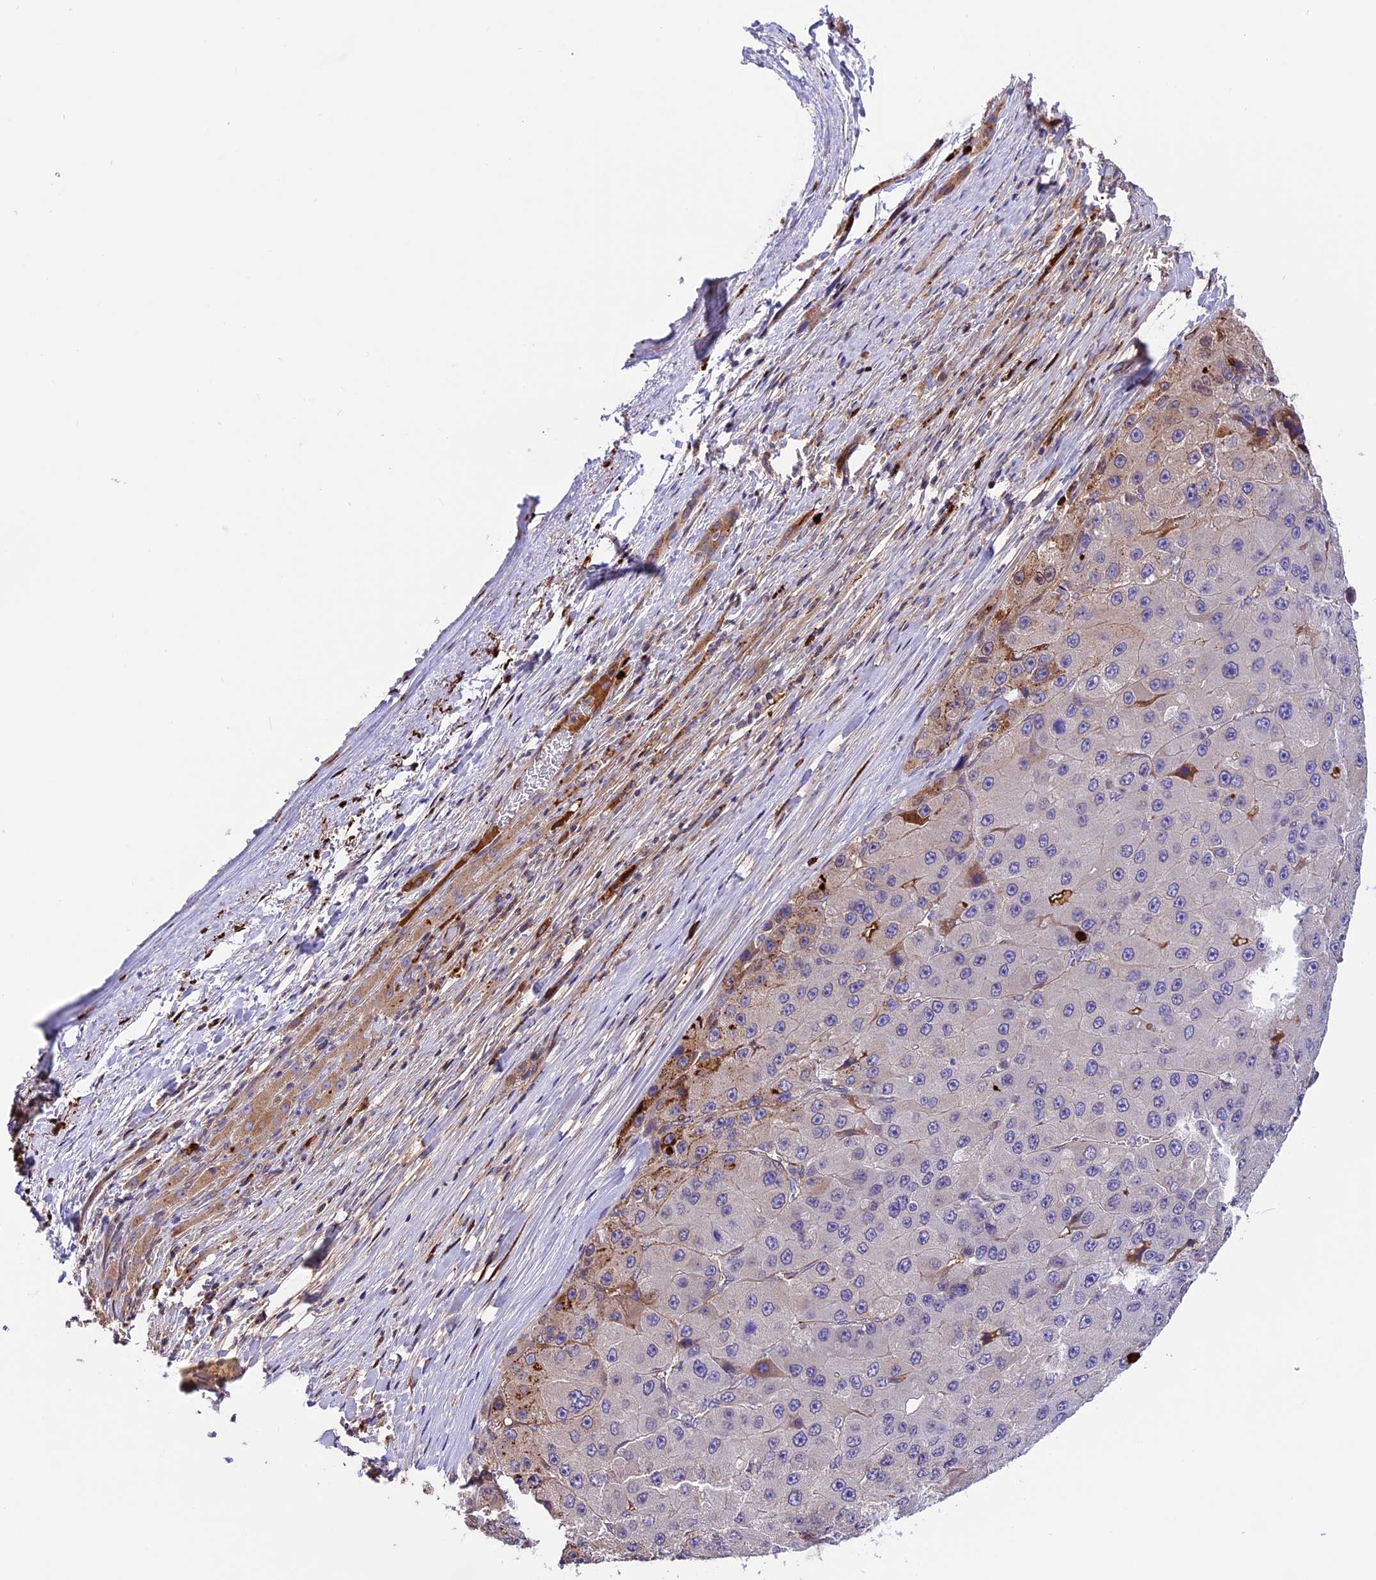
{"staining": {"intensity": "moderate", "quantity": "<25%", "location": "cytoplasmic/membranous"}, "tissue": "liver cancer", "cell_type": "Tumor cells", "image_type": "cancer", "snomed": [{"axis": "morphology", "description": "Carcinoma, Hepatocellular, NOS"}, {"axis": "topography", "description": "Liver"}], "caption": "DAB (3,3'-diaminobenzidine) immunohistochemical staining of human liver hepatocellular carcinoma exhibits moderate cytoplasmic/membranous protein staining in approximately <25% of tumor cells.", "gene": "MAP3K7CL", "patient": {"sex": "female", "age": 73}}